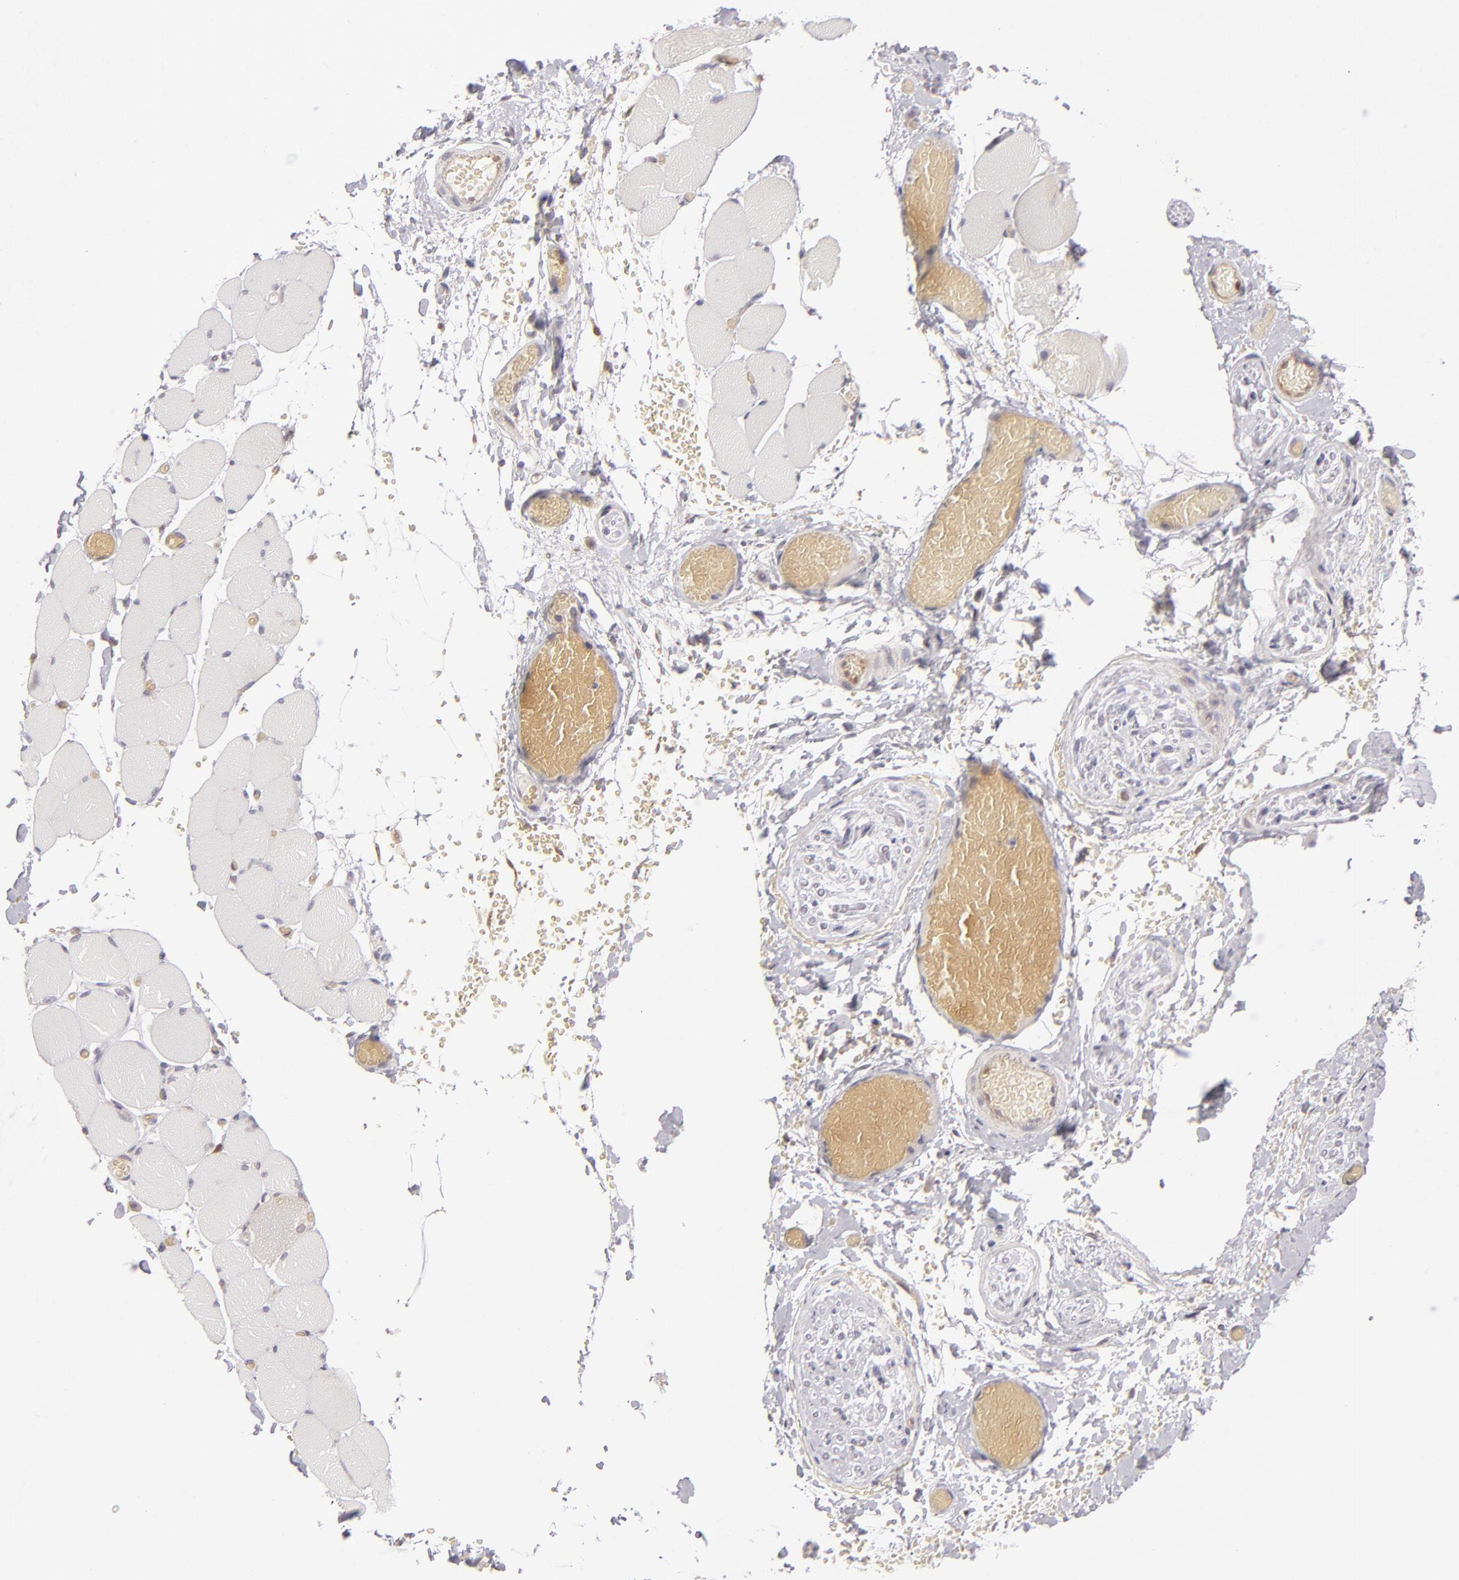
{"staining": {"intensity": "negative", "quantity": "none", "location": "none"}, "tissue": "skeletal muscle", "cell_type": "Myocytes", "image_type": "normal", "snomed": [{"axis": "morphology", "description": "Normal tissue, NOS"}, {"axis": "topography", "description": "Skeletal muscle"}, {"axis": "topography", "description": "Soft tissue"}], "caption": "IHC image of benign skeletal muscle stained for a protein (brown), which shows no staining in myocytes. (DAB (3,3'-diaminobenzidine) immunohistochemistry, high magnification).", "gene": "SH2D4A", "patient": {"sex": "female", "age": 58}}